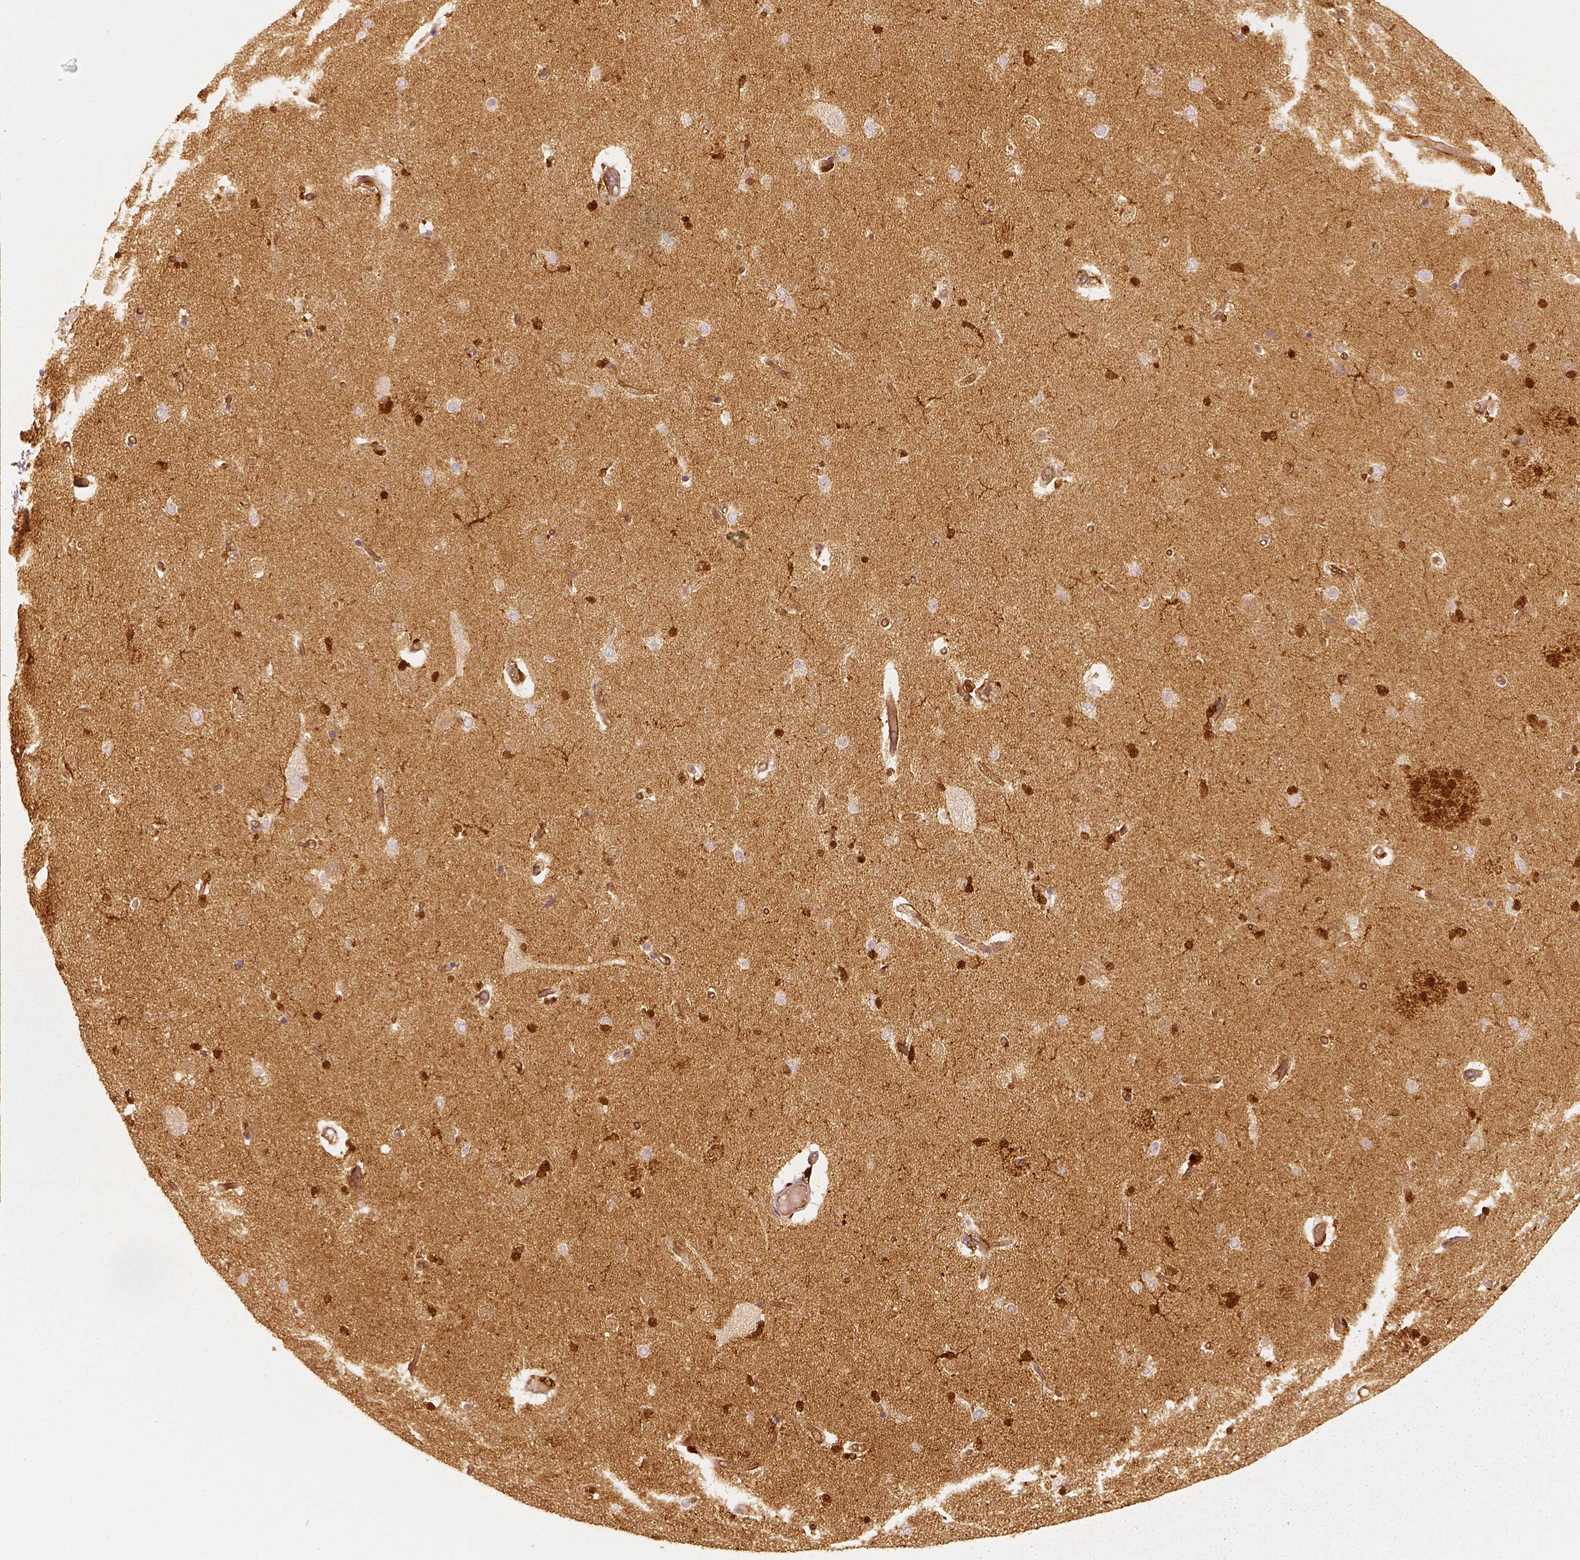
{"staining": {"intensity": "strong", "quantity": "25%-75%", "location": "cytoplasmic/membranous,nuclear"}, "tissue": "caudate", "cell_type": "Glial cells", "image_type": "normal", "snomed": [{"axis": "morphology", "description": "Normal tissue, NOS"}, {"axis": "topography", "description": "Lateral ventricle wall"}], "caption": "Protein analysis of unremarkable caudate demonstrates strong cytoplasmic/membranous,nuclear positivity in about 25%-75% of glial cells. (IHC, brightfield microscopy, high magnification).", "gene": "FSCN1", "patient": {"sex": "female", "age": 71}}